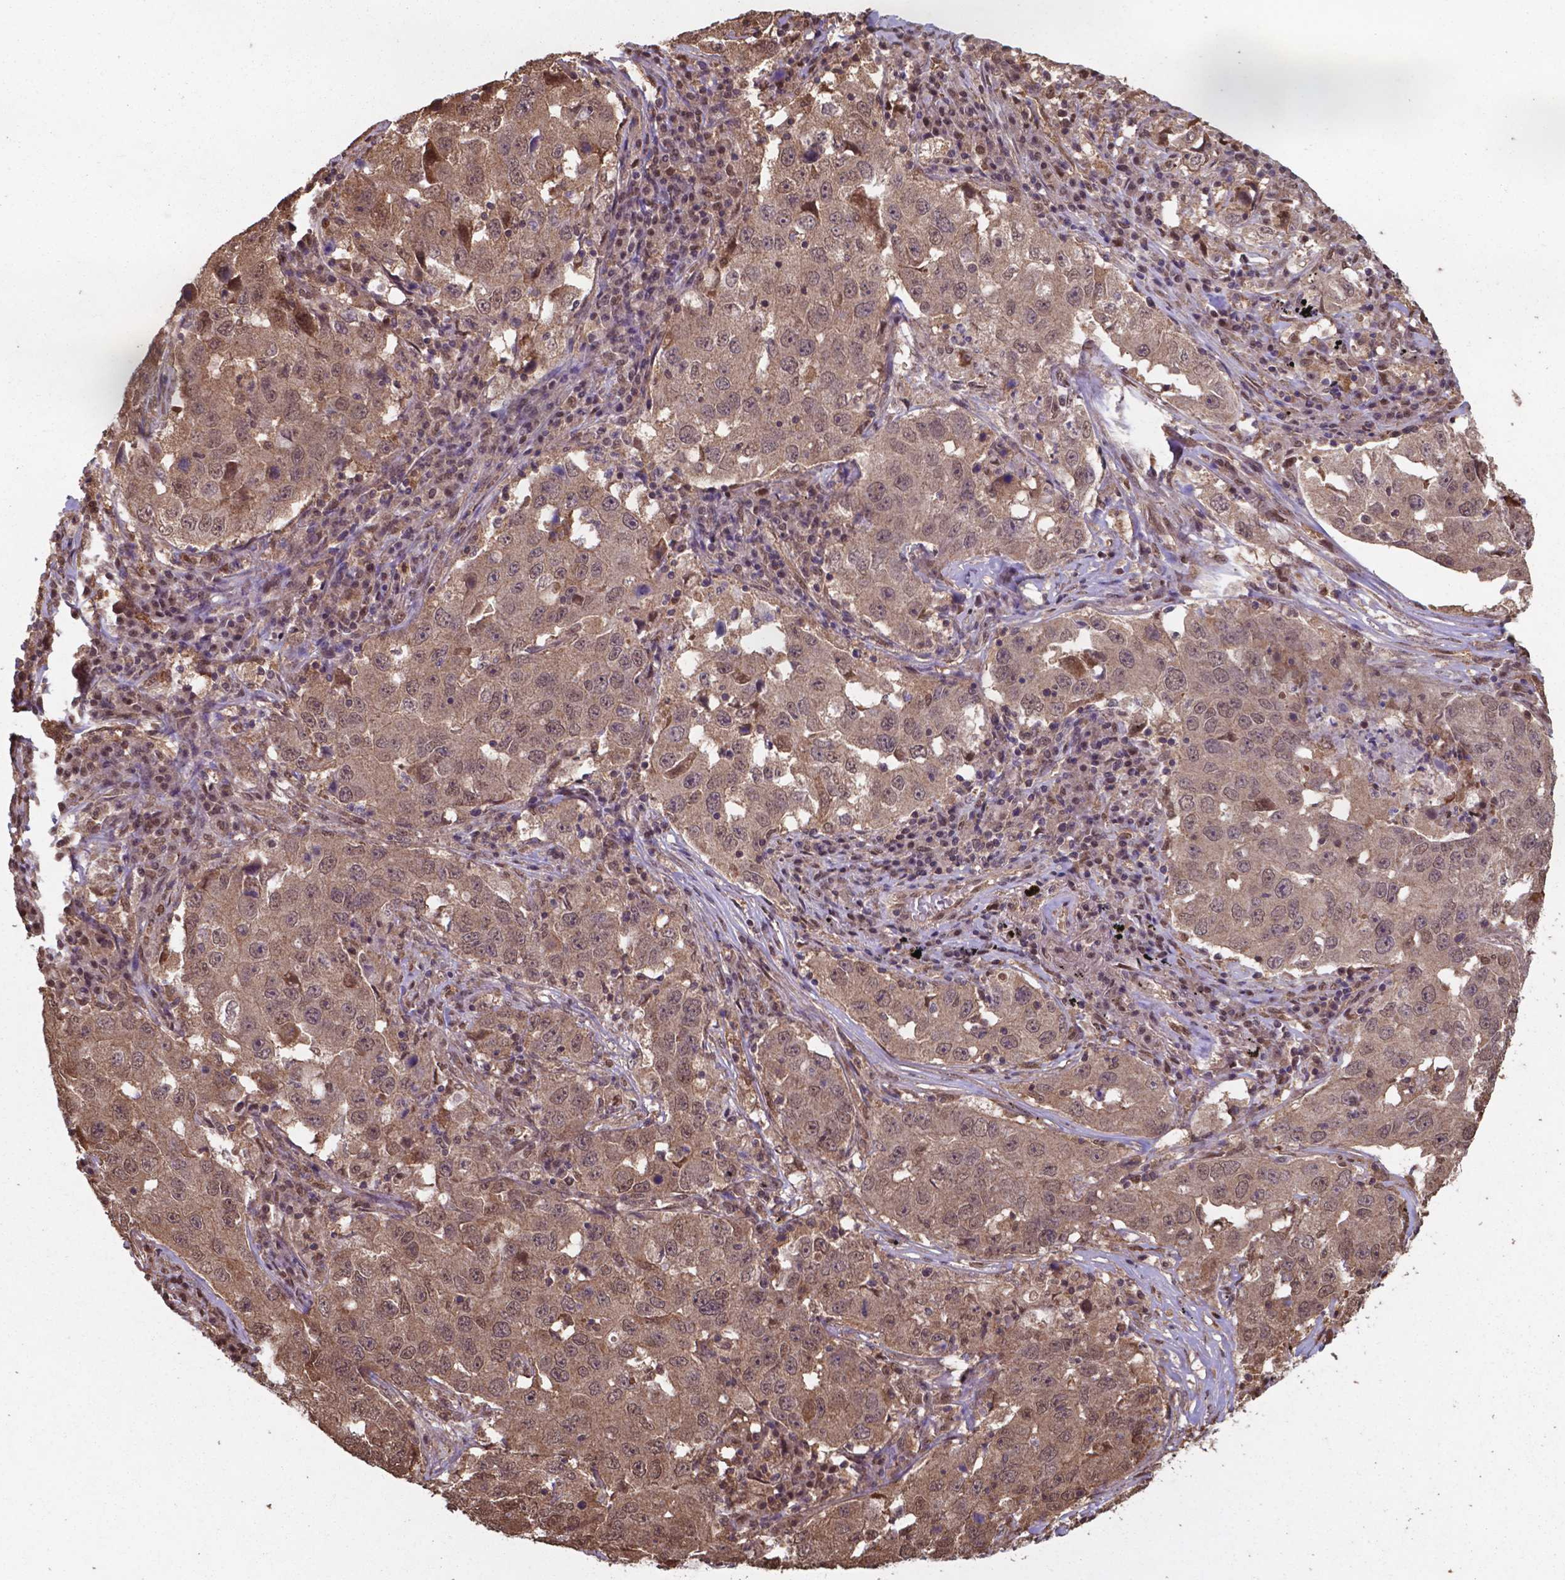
{"staining": {"intensity": "moderate", "quantity": ">75%", "location": "cytoplasmic/membranous,nuclear"}, "tissue": "lung cancer", "cell_type": "Tumor cells", "image_type": "cancer", "snomed": [{"axis": "morphology", "description": "Adenocarcinoma, NOS"}, {"axis": "topography", "description": "Lung"}], "caption": "There is medium levels of moderate cytoplasmic/membranous and nuclear expression in tumor cells of lung adenocarcinoma, as demonstrated by immunohistochemical staining (brown color).", "gene": "CHP2", "patient": {"sex": "male", "age": 73}}